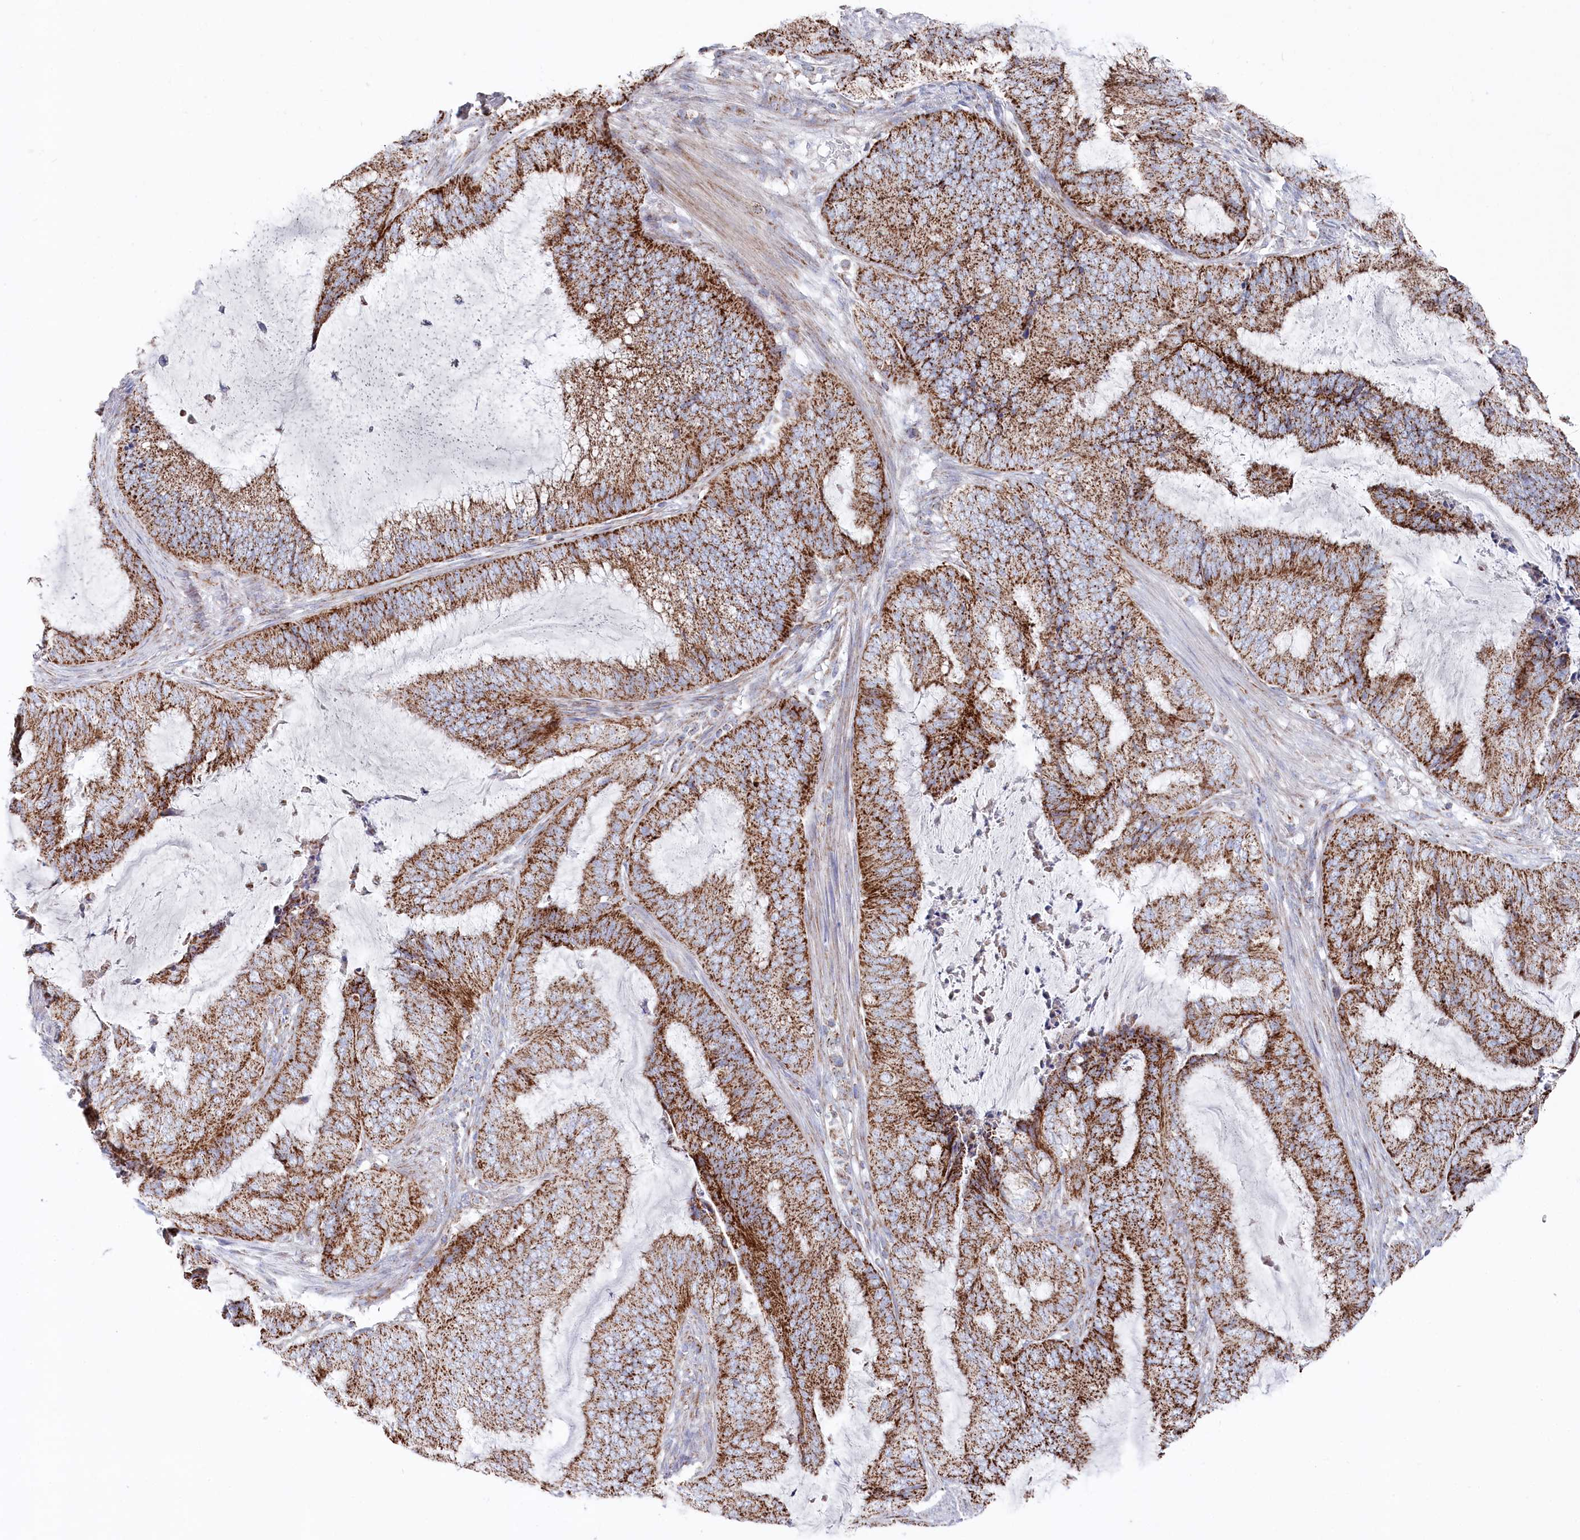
{"staining": {"intensity": "moderate", "quantity": ">75%", "location": "cytoplasmic/membranous"}, "tissue": "endometrial cancer", "cell_type": "Tumor cells", "image_type": "cancer", "snomed": [{"axis": "morphology", "description": "Adenocarcinoma, NOS"}, {"axis": "topography", "description": "Endometrium"}], "caption": "High-magnification brightfield microscopy of adenocarcinoma (endometrial) stained with DAB (3,3'-diaminobenzidine) (brown) and counterstained with hematoxylin (blue). tumor cells exhibit moderate cytoplasmic/membranous positivity is seen in approximately>75% of cells.", "gene": "GLS2", "patient": {"sex": "female", "age": 51}}